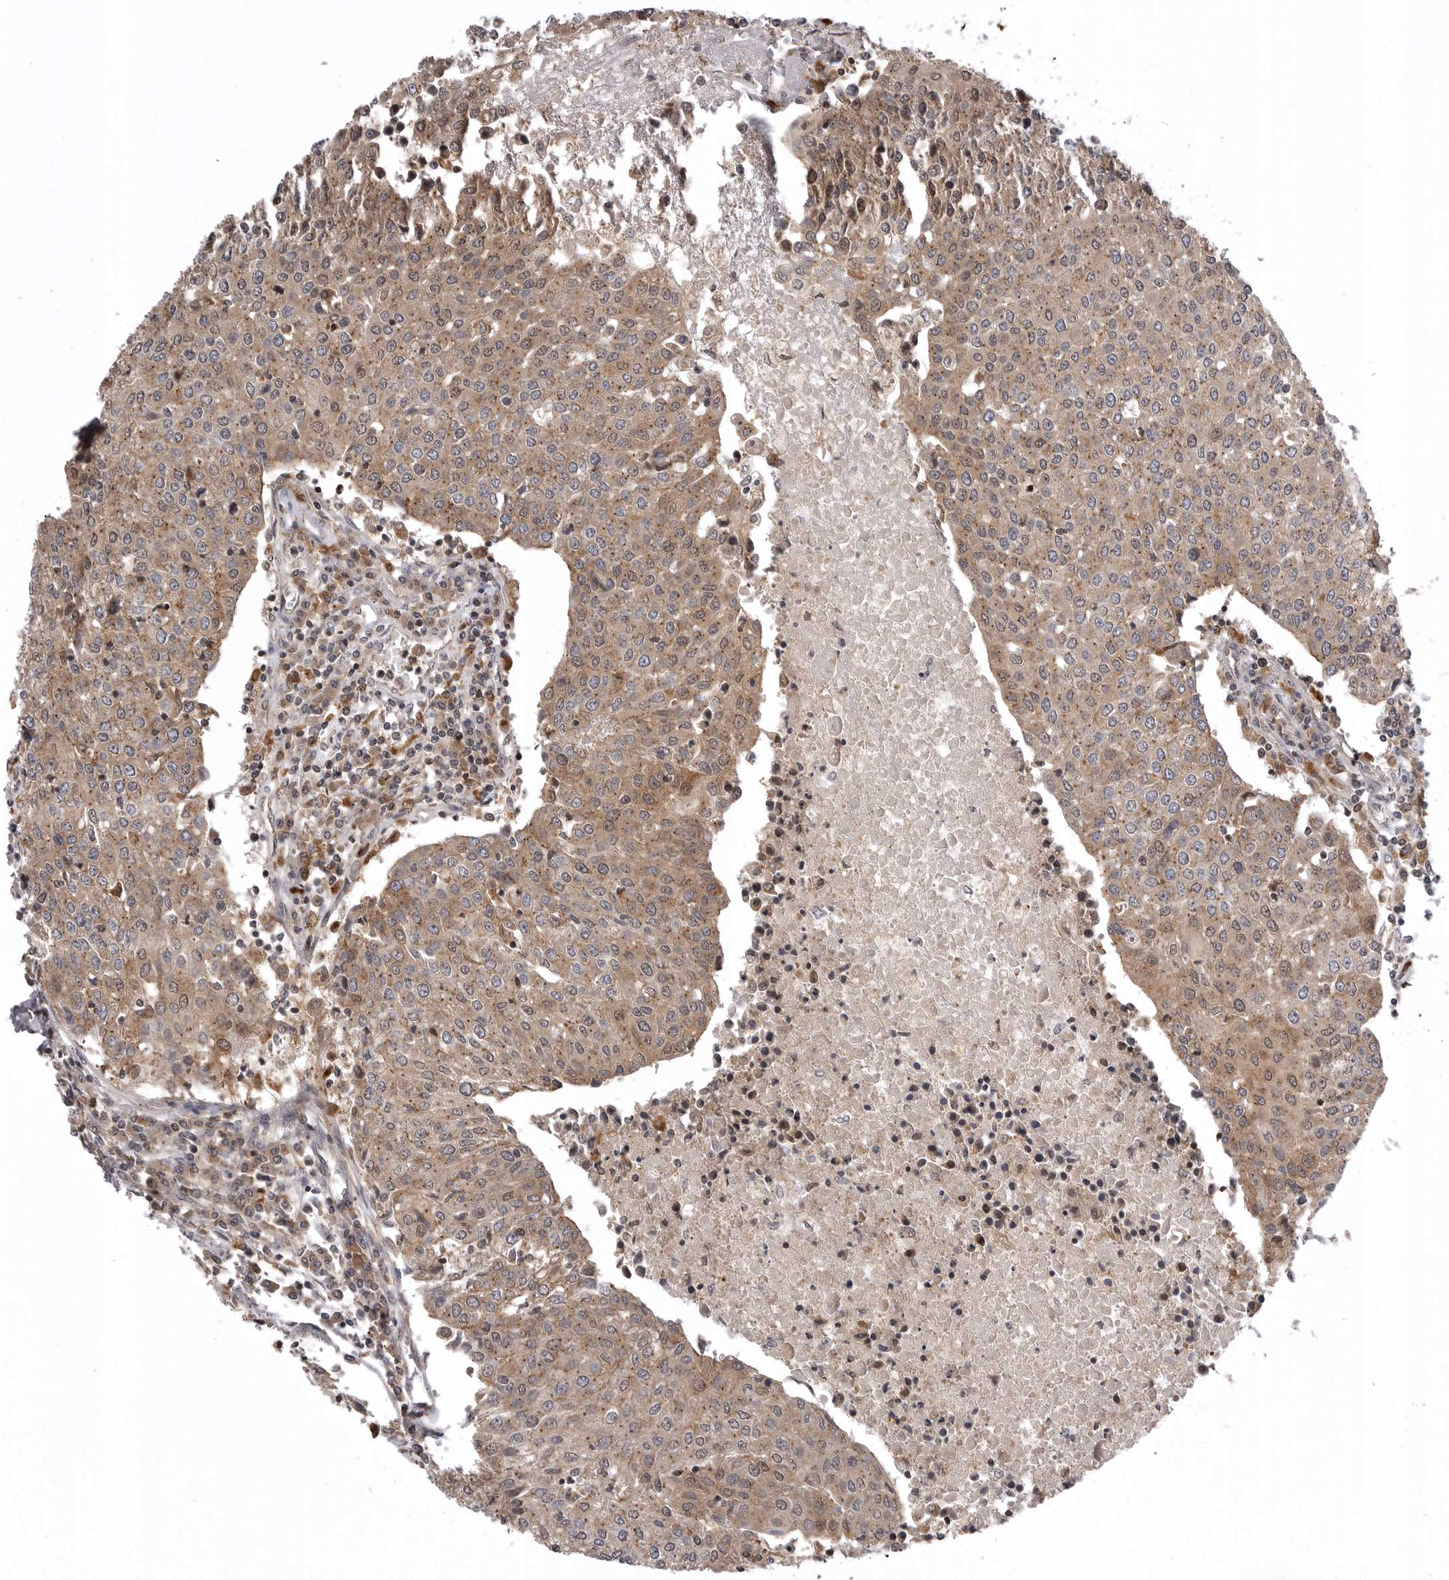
{"staining": {"intensity": "moderate", "quantity": ">75%", "location": "cytoplasmic/membranous,nuclear"}, "tissue": "urothelial cancer", "cell_type": "Tumor cells", "image_type": "cancer", "snomed": [{"axis": "morphology", "description": "Urothelial carcinoma, High grade"}, {"axis": "topography", "description": "Urinary bladder"}], "caption": "IHC (DAB (3,3'-diaminobenzidine)) staining of urothelial carcinoma (high-grade) demonstrates moderate cytoplasmic/membranous and nuclear protein staining in about >75% of tumor cells. The staining was performed using DAB, with brown indicating positive protein expression. Nuclei are stained blue with hematoxylin.", "gene": "AOAH", "patient": {"sex": "female", "age": 85}}